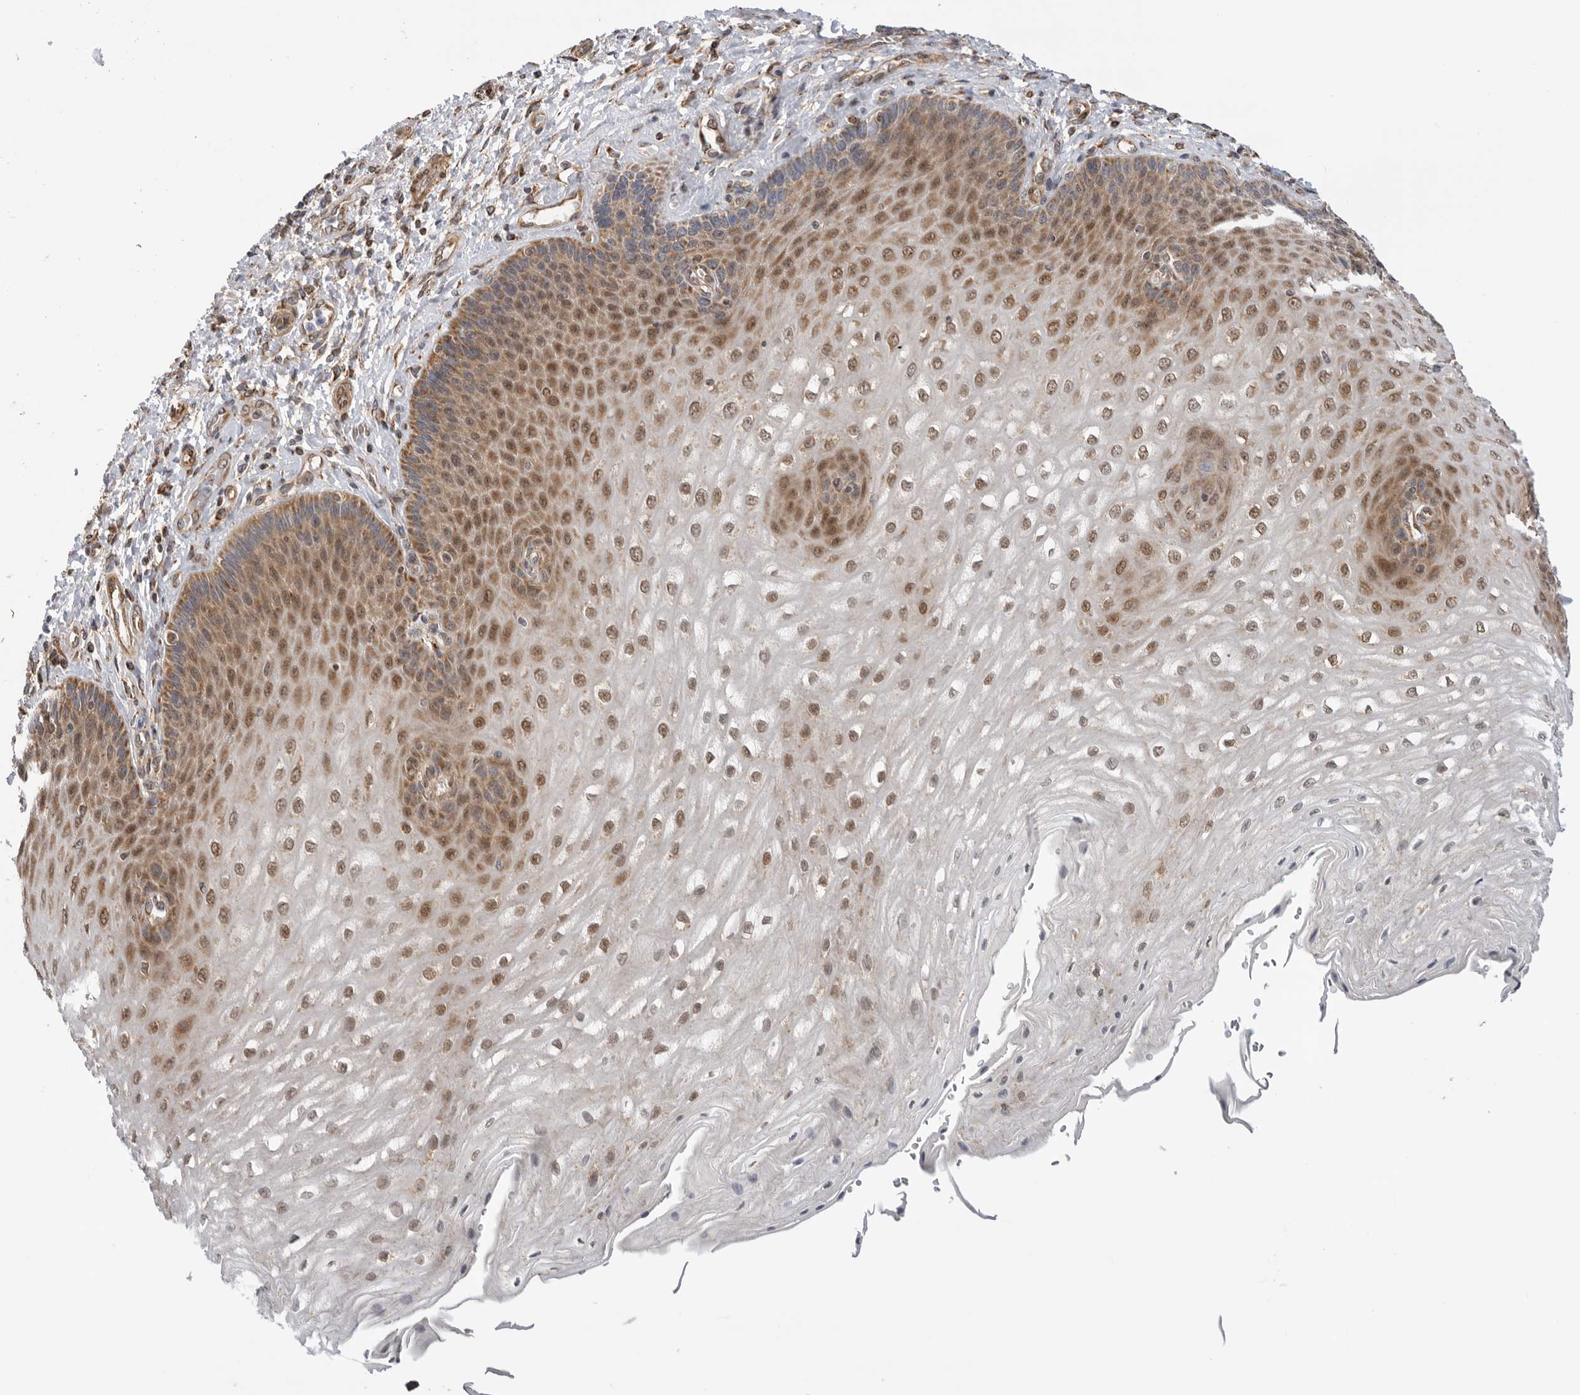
{"staining": {"intensity": "moderate", "quantity": ">75%", "location": "cytoplasmic/membranous,nuclear"}, "tissue": "esophagus", "cell_type": "Squamous epithelial cells", "image_type": "normal", "snomed": [{"axis": "morphology", "description": "Normal tissue, NOS"}, {"axis": "topography", "description": "Esophagus"}], "caption": "Immunohistochemistry (IHC) of benign esophagus displays medium levels of moderate cytoplasmic/membranous,nuclear expression in approximately >75% of squamous epithelial cells.", "gene": "DCAF8", "patient": {"sex": "male", "age": 54}}